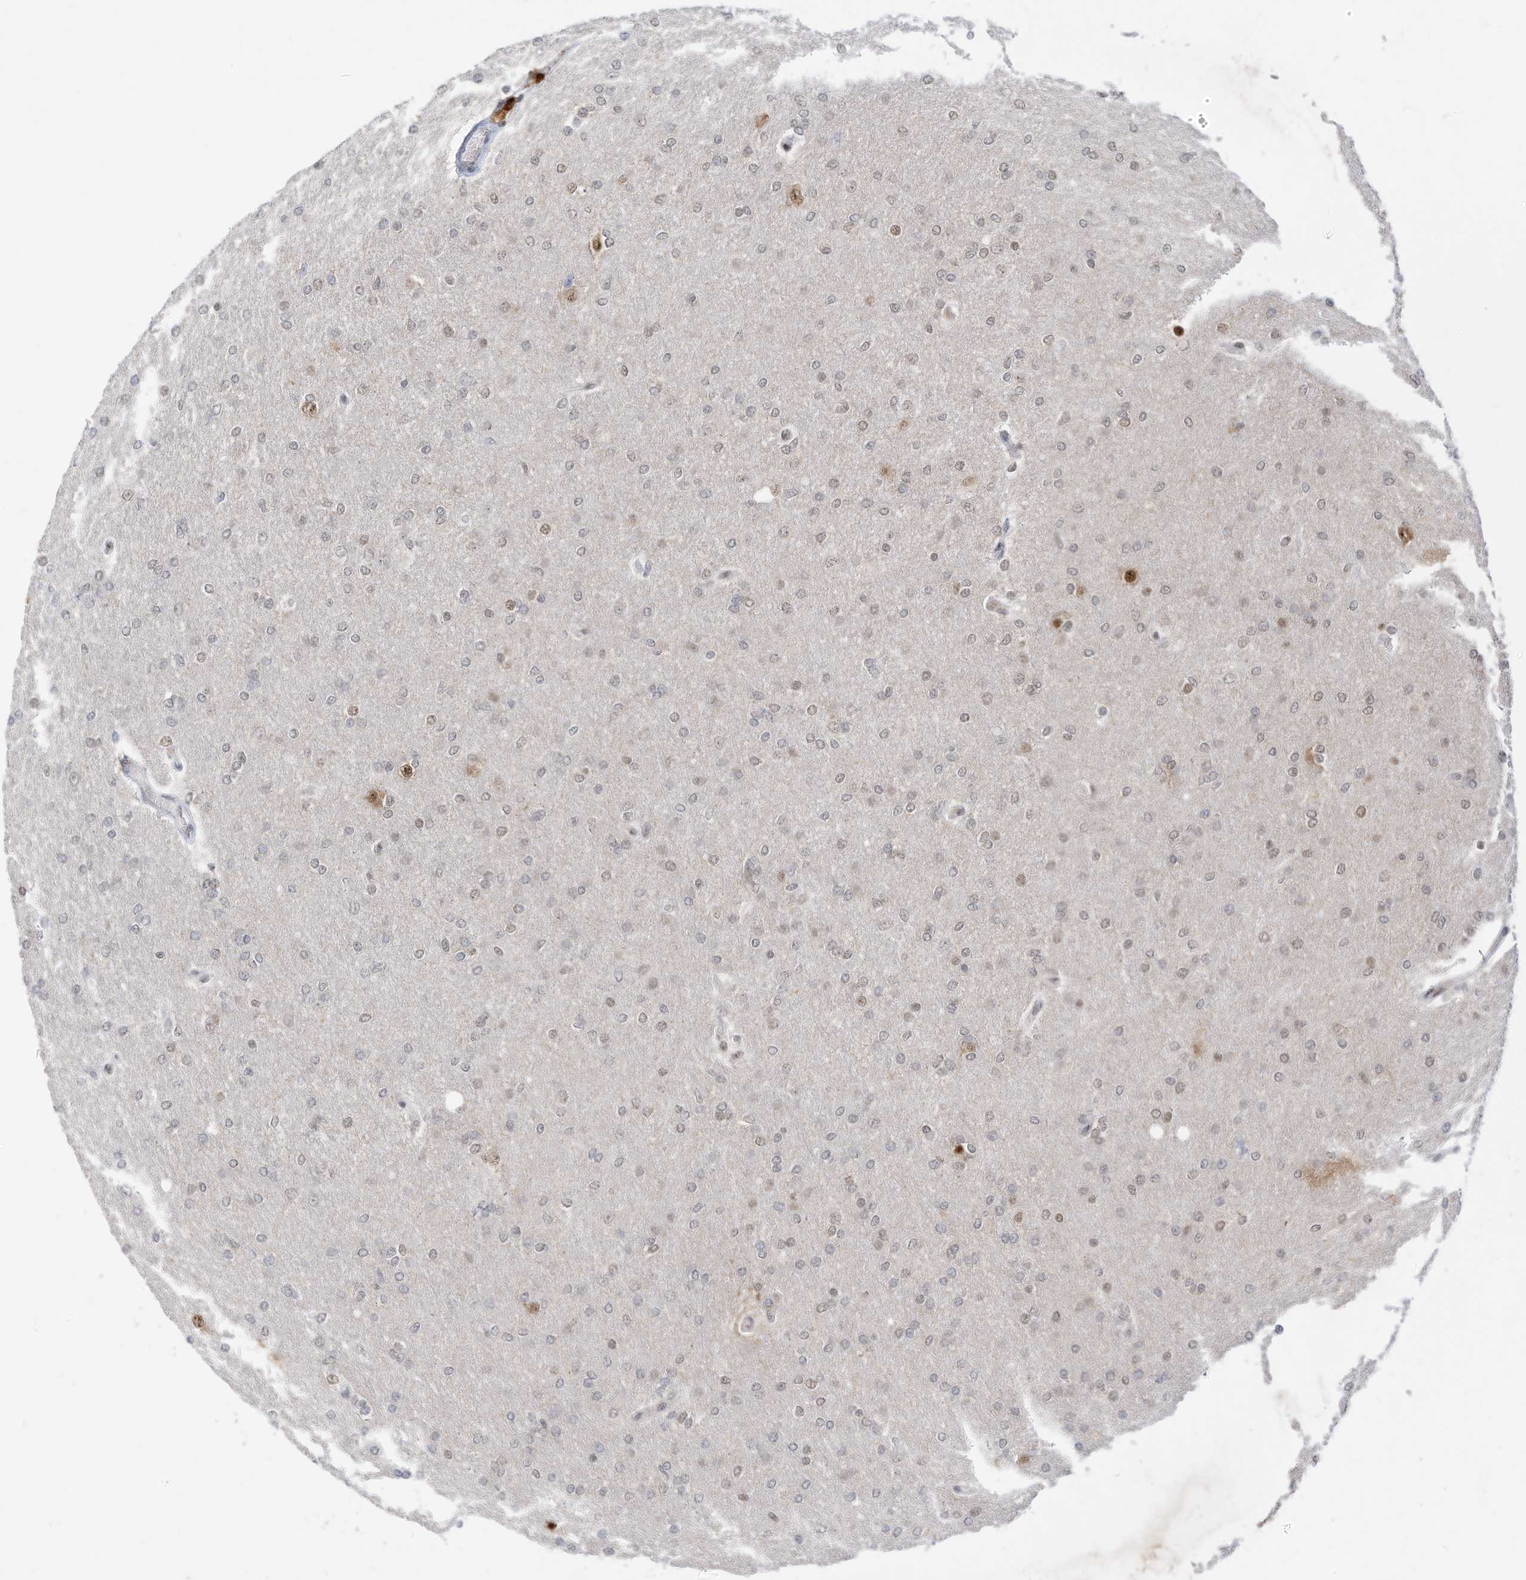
{"staining": {"intensity": "negative", "quantity": "none", "location": "none"}, "tissue": "glioma", "cell_type": "Tumor cells", "image_type": "cancer", "snomed": [{"axis": "morphology", "description": "Glioma, malignant, High grade"}, {"axis": "topography", "description": "Cerebral cortex"}], "caption": "High magnification brightfield microscopy of malignant high-grade glioma stained with DAB (brown) and counterstained with hematoxylin (blue): tumor cells show no significant positivity. (DAB immunohistochemistry (IHC), high magnification).", "gene": "OGT", "patient": {"sex": "female", "age": 36}}